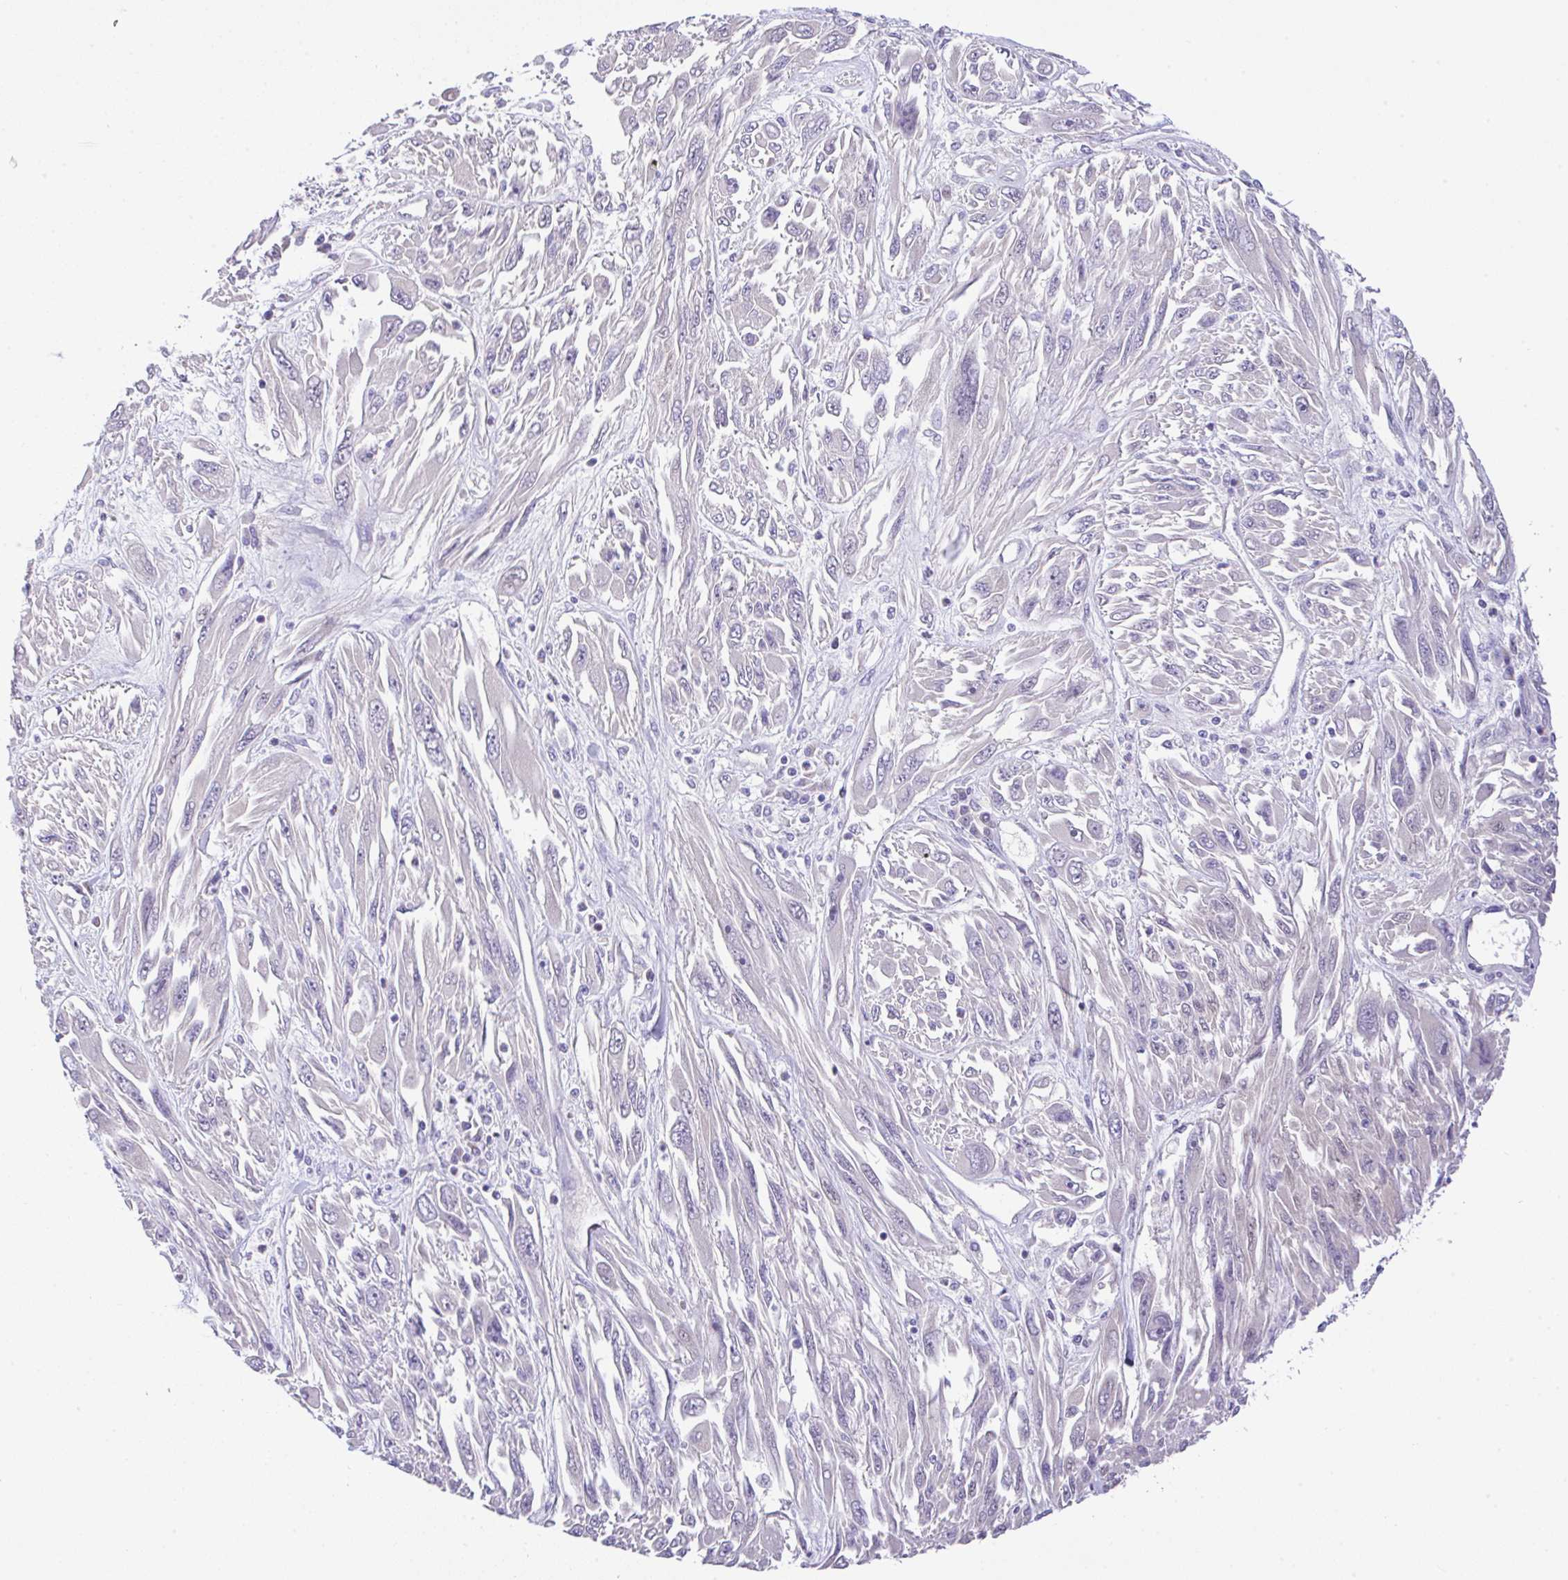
{"staining": {"intensity": "negative", "quantity": "none", "location": "none"}, "tissue": "melanoma", "cell_type": "Tumor cells", "image_type": "cancer", "snomed": [{"axis": "morphology", "description": "Malignant melanoma, NOS"}, {"axis": "topography", "description": "Skin"}], "caption": "Malignant melanoma stained for a protein using immunohistochemistry (IHC) displays no staining tumor cells.", "gene": "SERPINE3", "patient": {"sex": "female", "age": 91}}